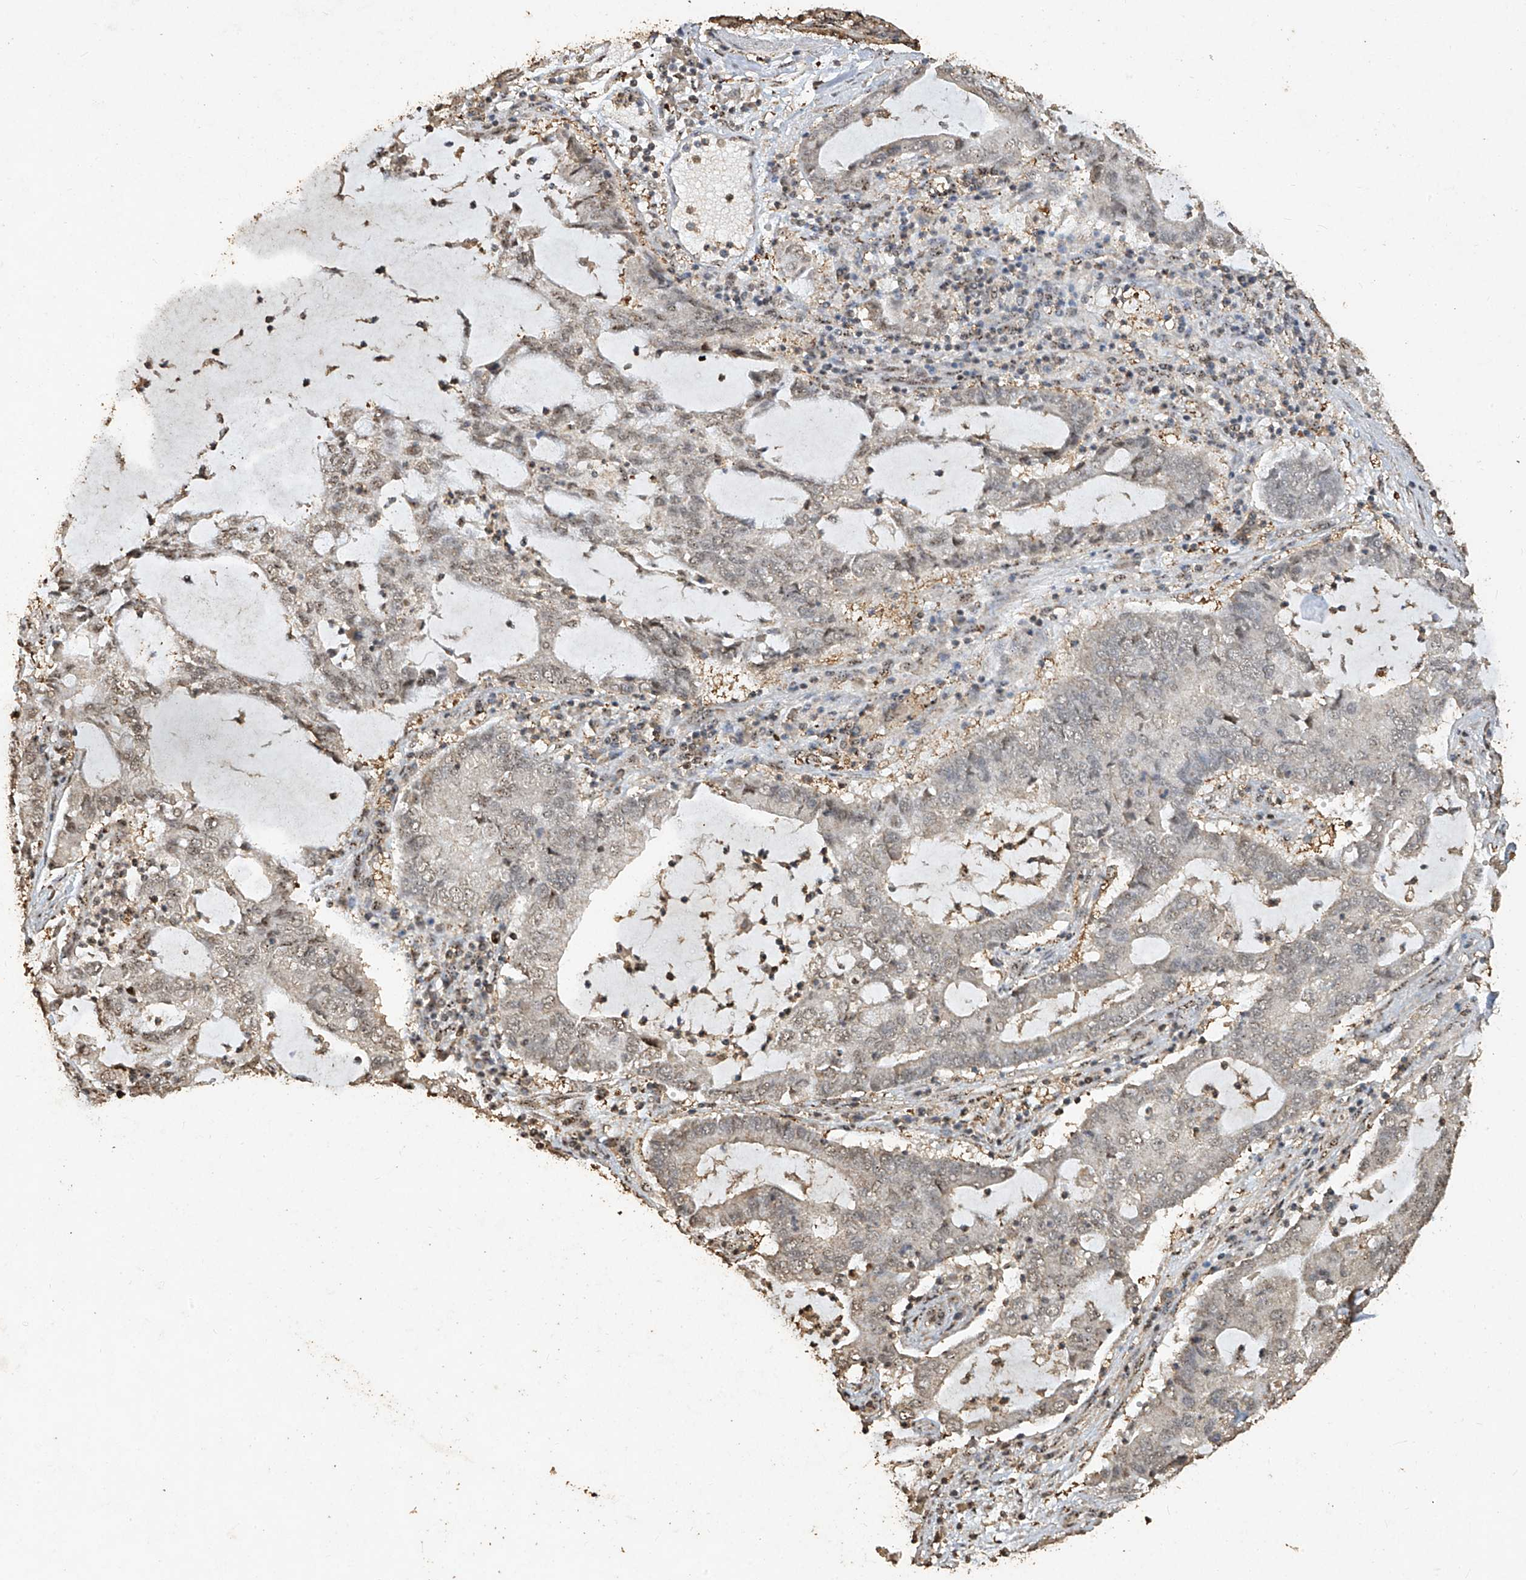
{"staining": {"intensity": "negative", "quantity": "none", "location": "none"}, "tissue": "lung cancer", "cell_type": "Tumor cells", "image_type": "cancer", "snomed": [{"axis": "morphology", "description": "Adenocarcinoma, NOS"}, {"axis": "topography", "description": "Lung"}], "caption": "Immunohistochemistry (IHC) image of human adenocarcinoma (lung) stained for a protein (brown), which reveals no expression in tumor cells. (Brightfield microscopy of DAB IHC at high magnification).", "gene": "ERBB3", "patient": {"sex": "female", "age": 51}}